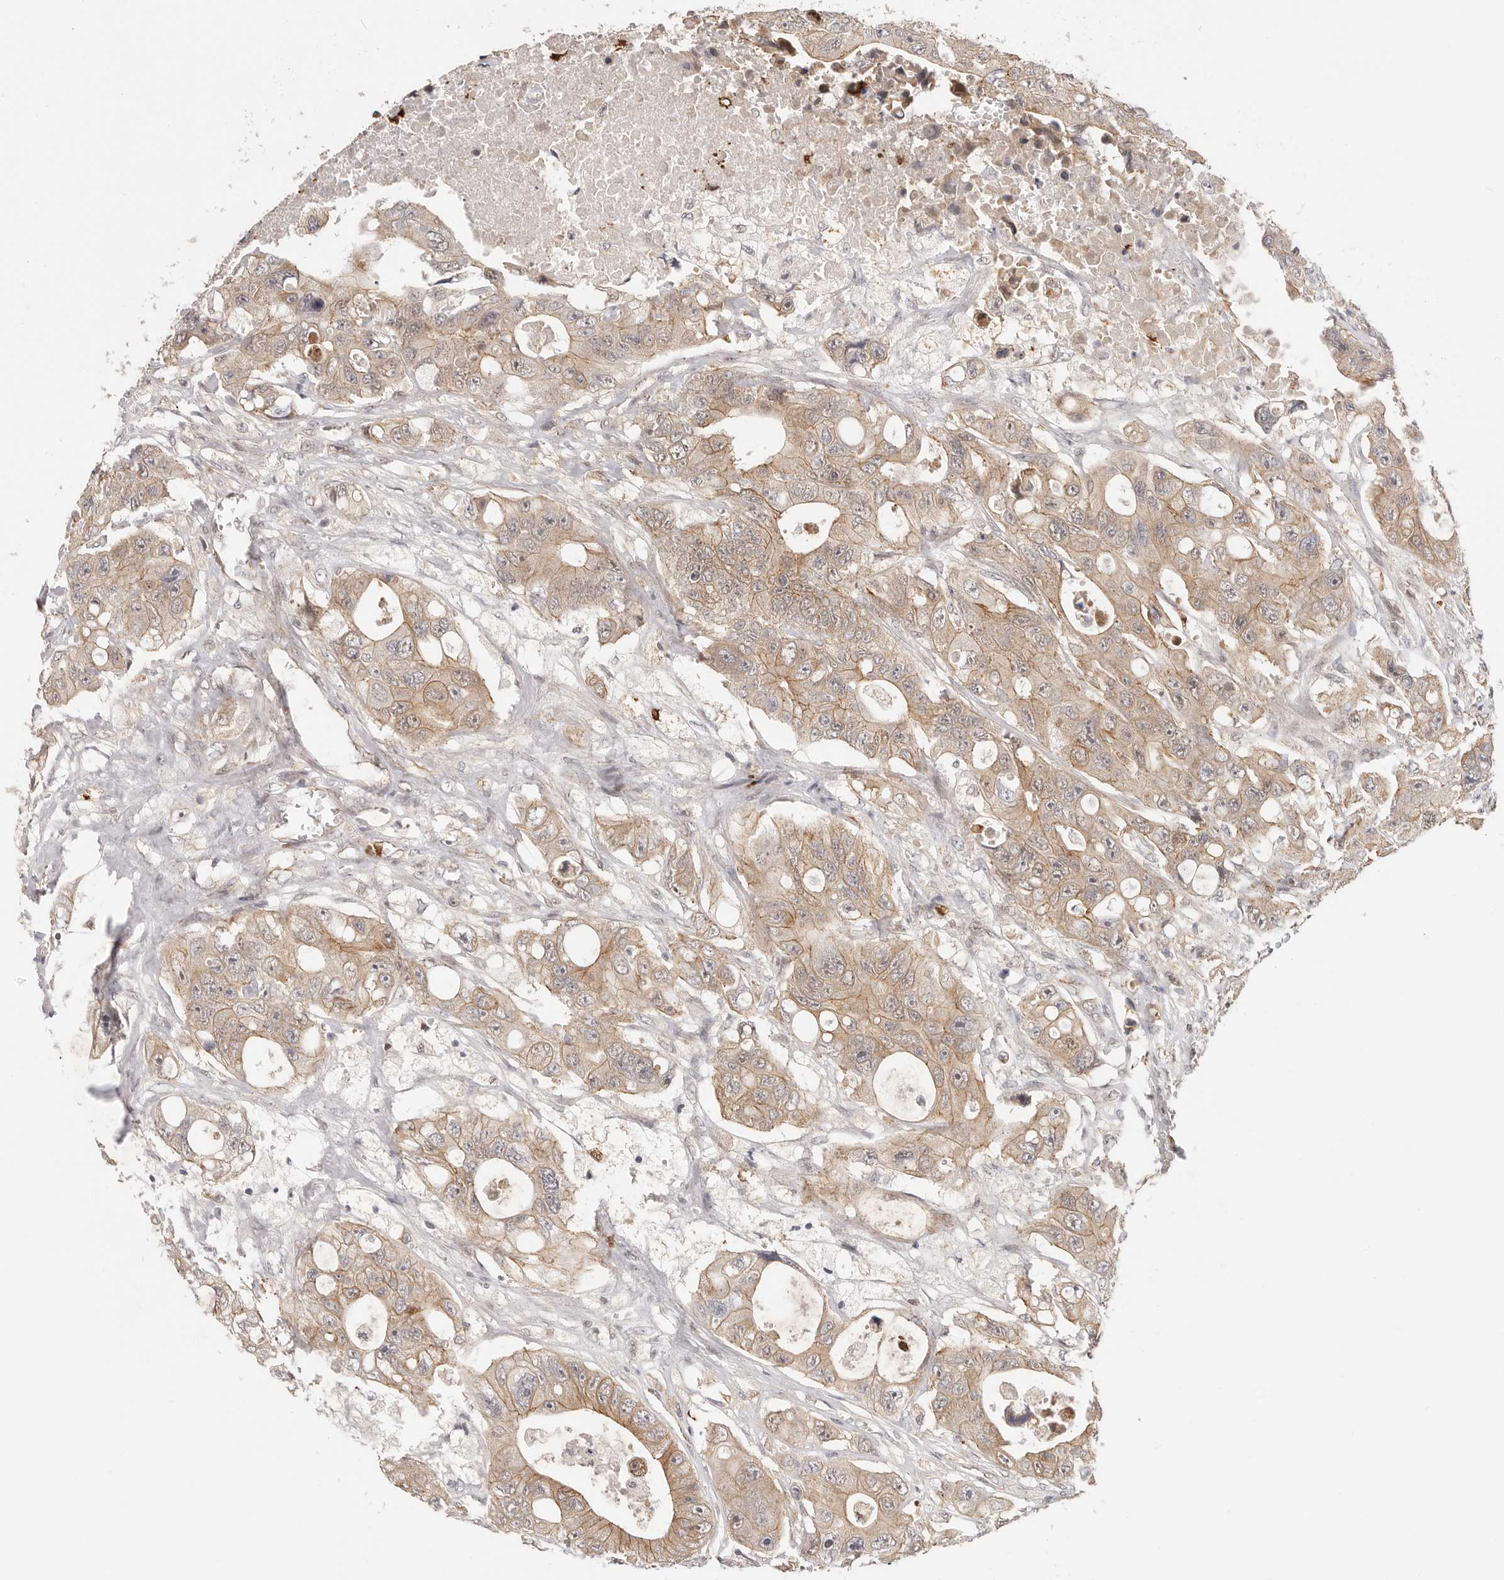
{"staining": {"intensity": "weak", "quantity": ">75%", "location": "cytoplasmic/membranous"}, "tissue": "colorectal cancer", "cell_type": "Tumor cells", "image_type": "cancer", "snomed": [{"axis": "morphology", "description": "Adenocarcinoma, NOS"}, {"axis": "topography", "description": "Colon"}], "caption": "A high-resolution micrograph shows immunohistochemistry (IHC) staining of colorectal adenocarcinoma, which shows weak cytoplasmic/membranous staining in about >75% of tumor cells. Using DAB (brown) and hematoxylin (blue) stains, captured at high magnification using brightfield microscopy.", "gene": "AFDN", "patient": {"sex": "female", "age": 46}}